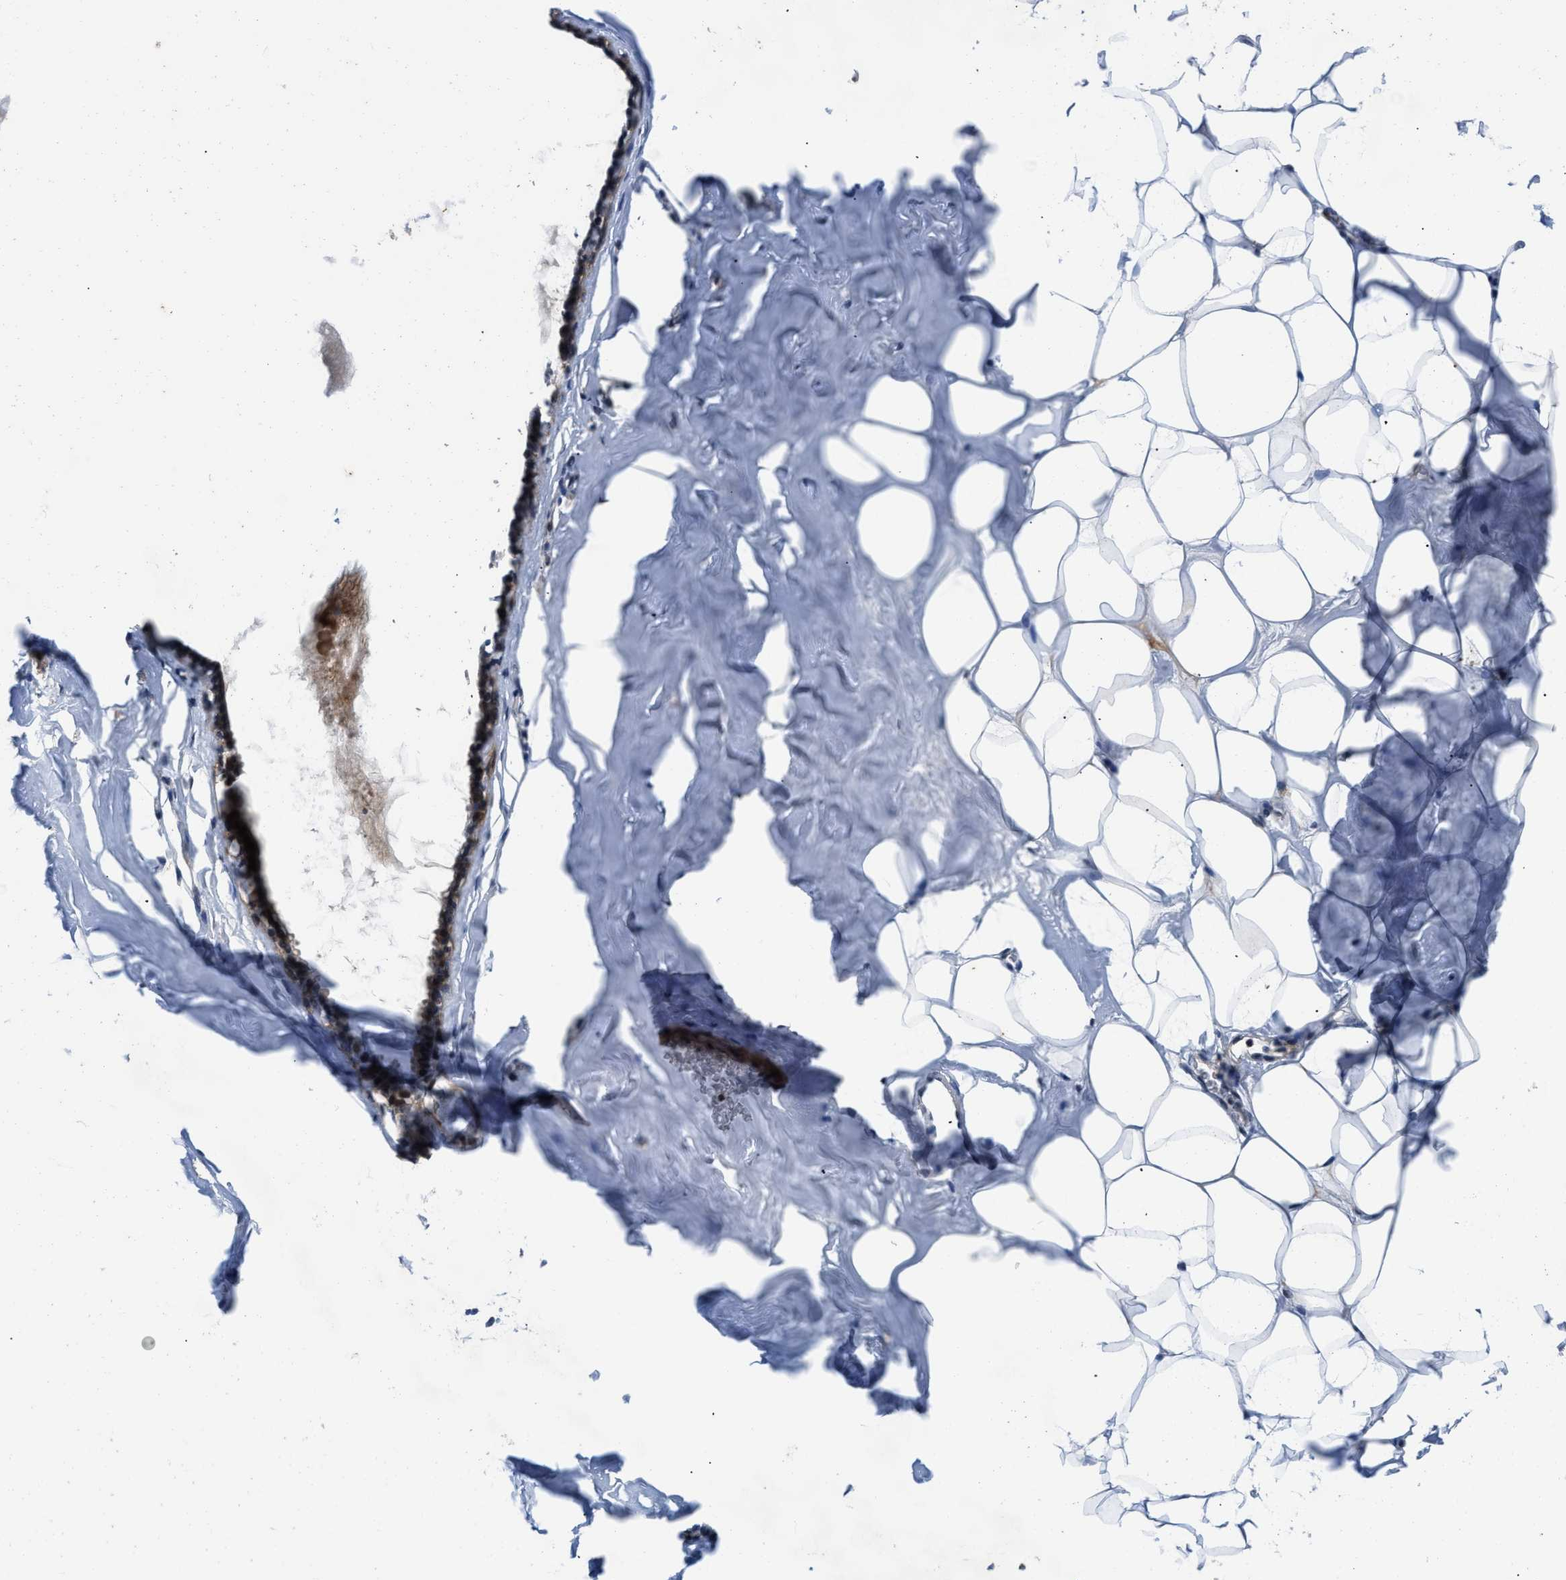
{"staining": {"intensity": "weak", "quantity": ">75%", "location": "cytoplasmic/membranous,nuclear"}, "tissue": "adipose tissue", "cell_type": "Adipocytes", "image_type": "normal", "snomed": [{"axis": "morphology", "description": "Normal tissue, NOS"}, {"axis": "morphology", "description": "Fibrosis, NOS"}, {"axis": "topography", "description": "Breast"}, {"axis": "topography", "description": "Adipose tissue"}], "caption": "Immunohistochemical staining of normal human adipose tissue shows weak cytoplasmic/membranous,nuclear protein expression in about >75% of adipocytes.", "gene": "PRDM14", "patient": {"sex": "female", "age": 39}}